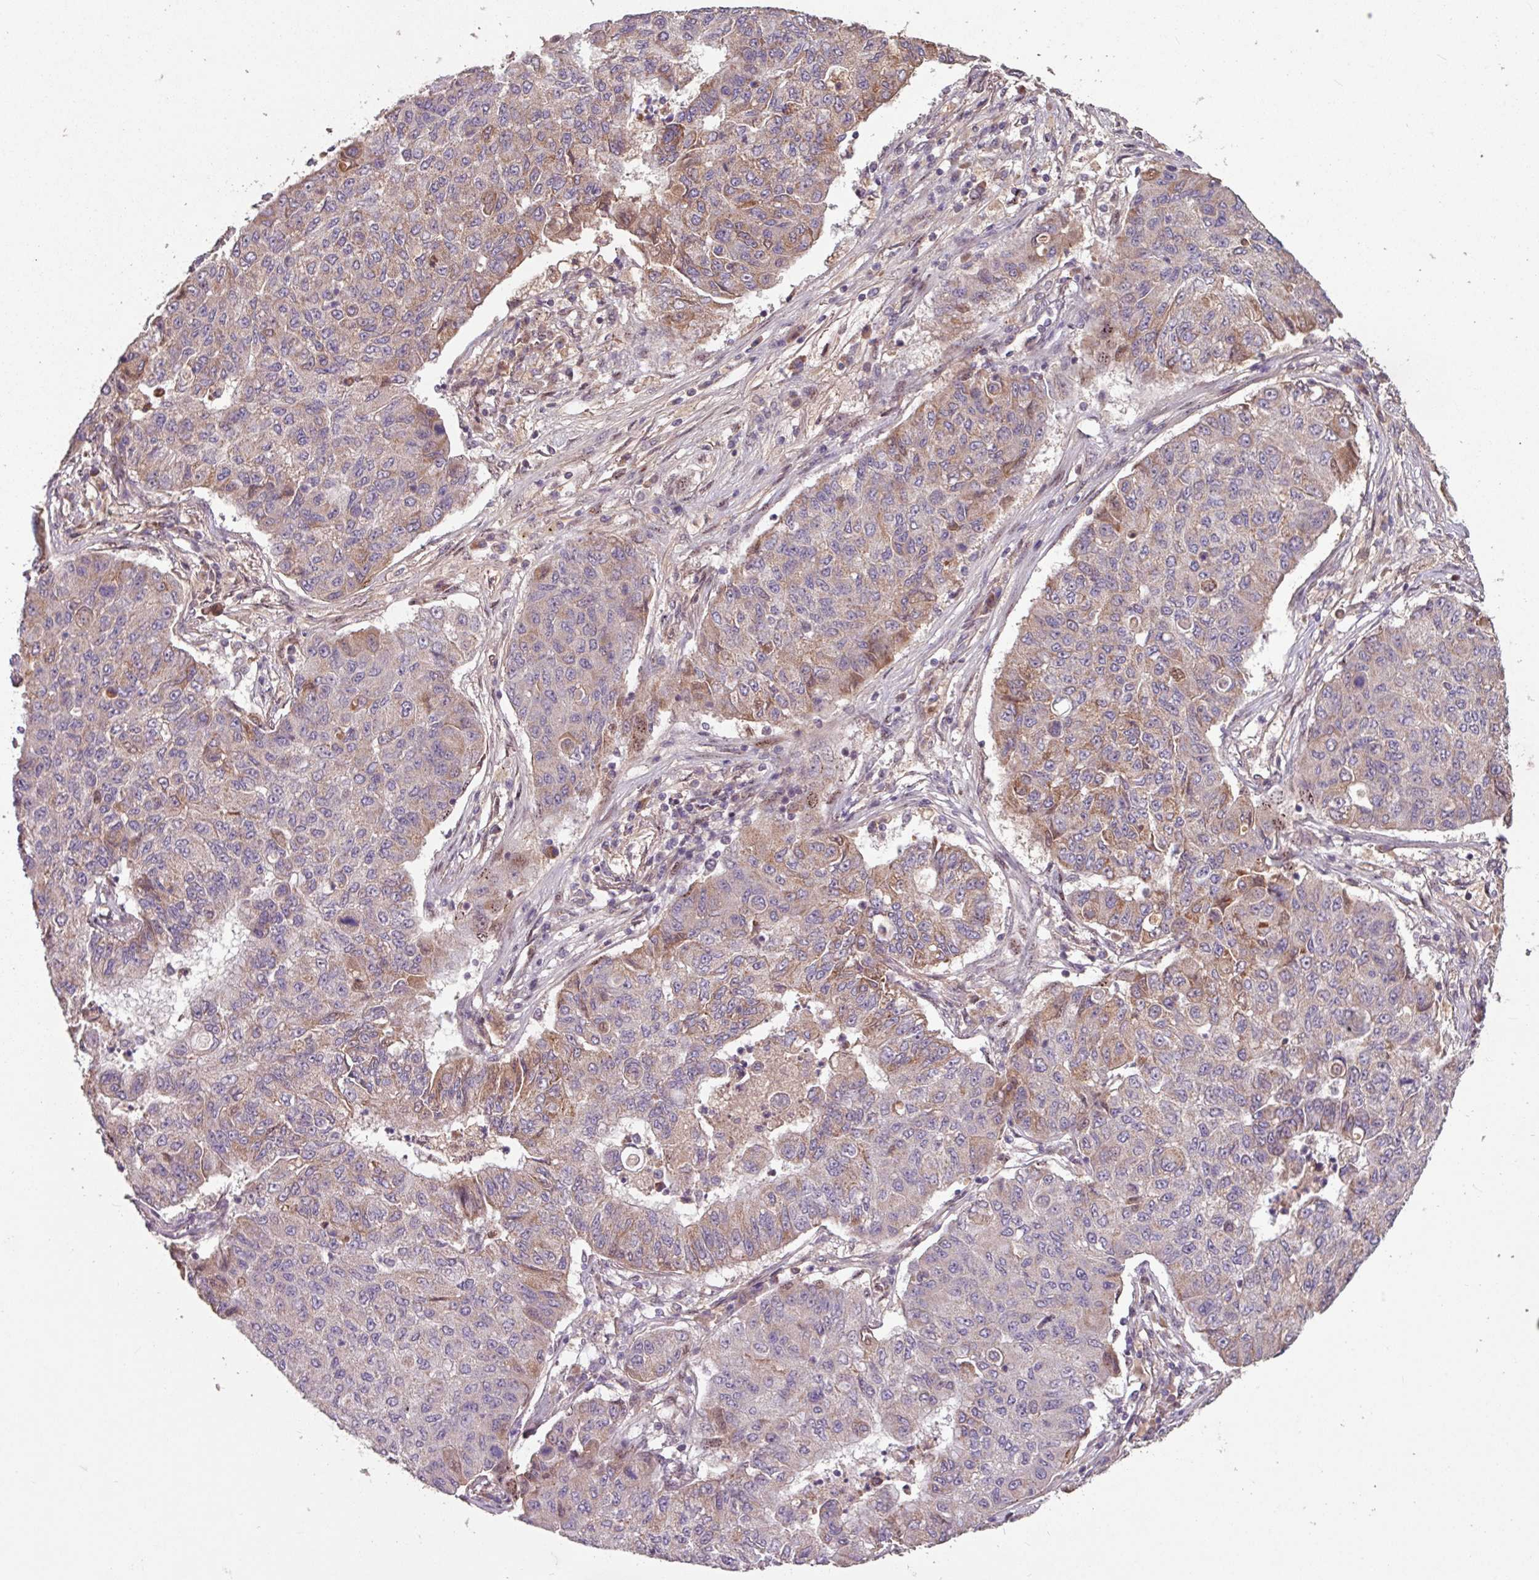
{"staining": {"intensity": "moderate", "quantity": "<25%", "location": "cytoplasmic/membranous,nuclear"}, "tissue": "lung cancer", "cell_type": "Tumor cells", "image_type": "cancer", "snomed": [{"axis": "morphology", "description": "Squamous cell carcinoma, NOS"}, {"axis": "topography", "description": "Lung"}], "caption": "Moderate cytoplasmic/membranous and nuclear positivity is identified in approximately <25% of tumor cells in squamous cell carcinoma (lung).", "gene": "TMEM88", "patient": {"sex": "male", "age": 74}}